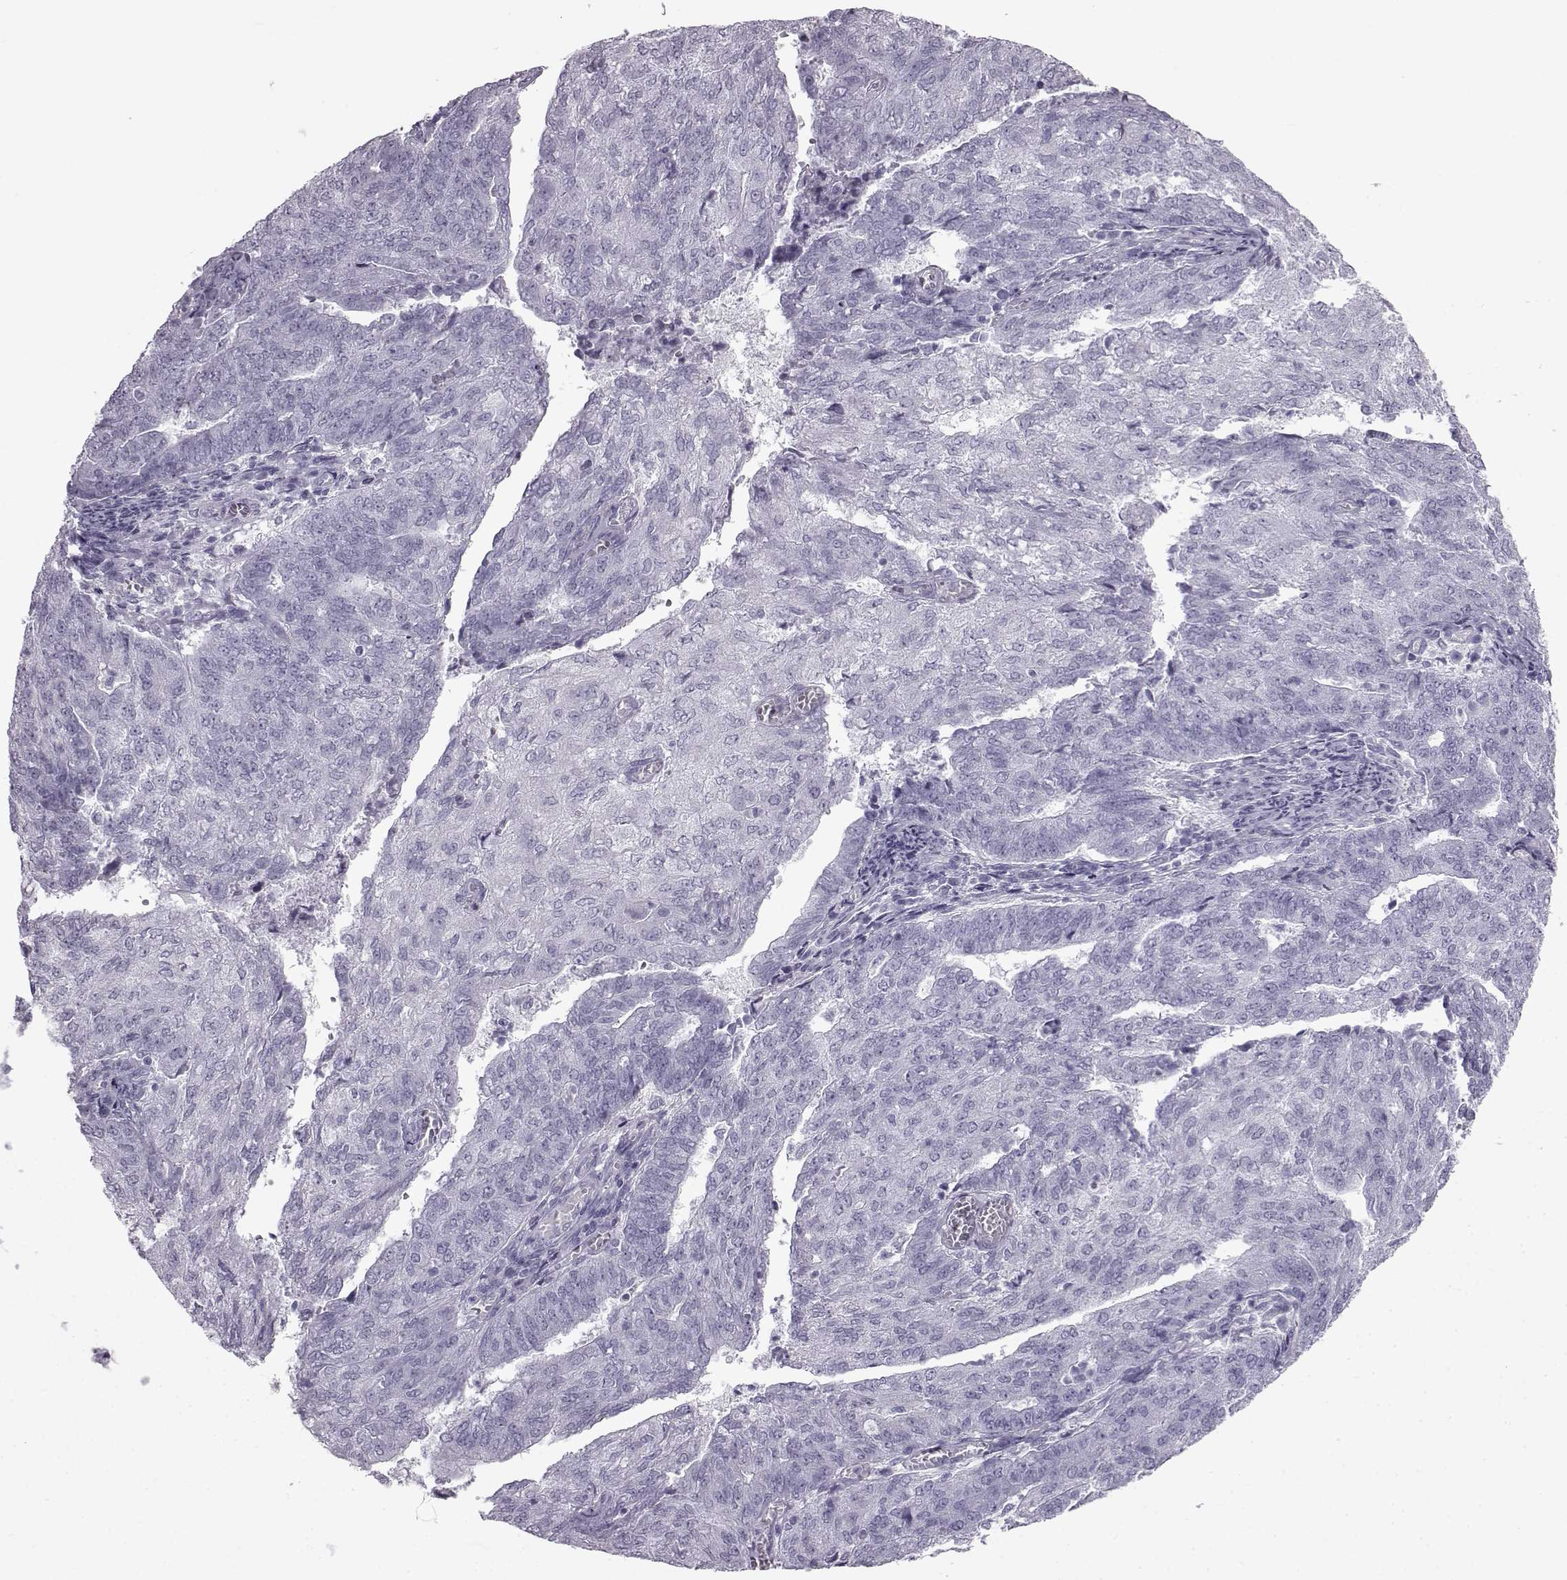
{"staining": {"intensity": "negative", "quantity": "none", "location": "none"}, "tissue": "endometrial cancer", "cell_type": "Tumor cells", "image_type": "cancer", "snomed": [{"axis": "morphology", "description": "Adenocarcinoma, NOS"}, {"axis": "topography", "description": "Endometrium"}], "caption": "DAB (3,3'-diaminobenzidine) immunohistochemical staining of human adenocarcinoma (endometrial) exhibits no significant positivity in tumor cells.", "gene": "SLC28A2", "patient": {"sex": "female", "age": 82}}